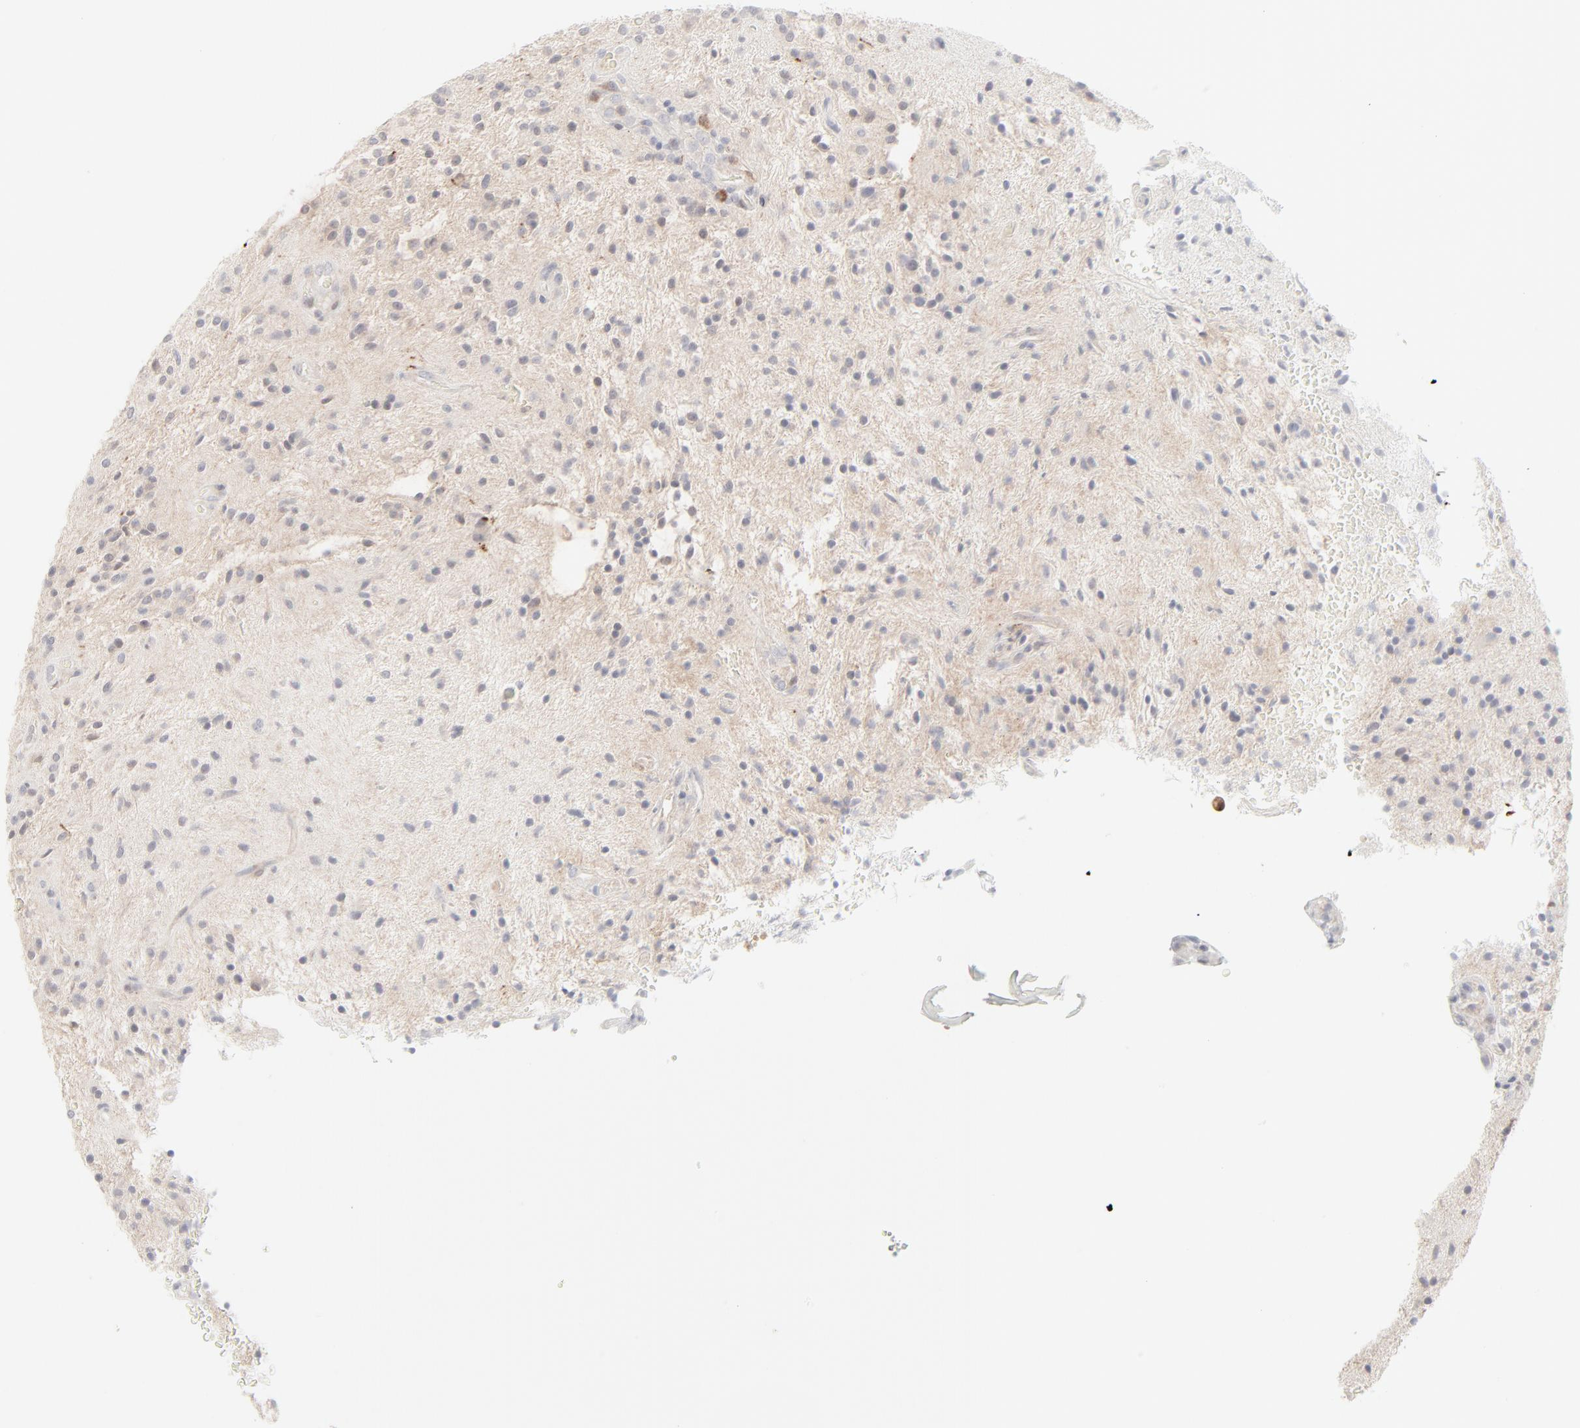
{"staining": {"intensity": "weak", "quantity": "<25%", "location": "nuclear"}, "tissue": "glioma", "cell_type": "Tumor cells", "image_type": "cancer", "snomed": [{"axis": "morphology", "description": "Glioma, malignant, NOS"}, {"axis": "topography", "description": "Cerebellum"}], "caption": "Immunohistochemistry of glioma exhibits no expression in tumor cells. (DAB IHC visualized using brightfield microscopy, high magnification).", "gene": "LGALS2", "patient": {"sex": "female", "age": 10}}